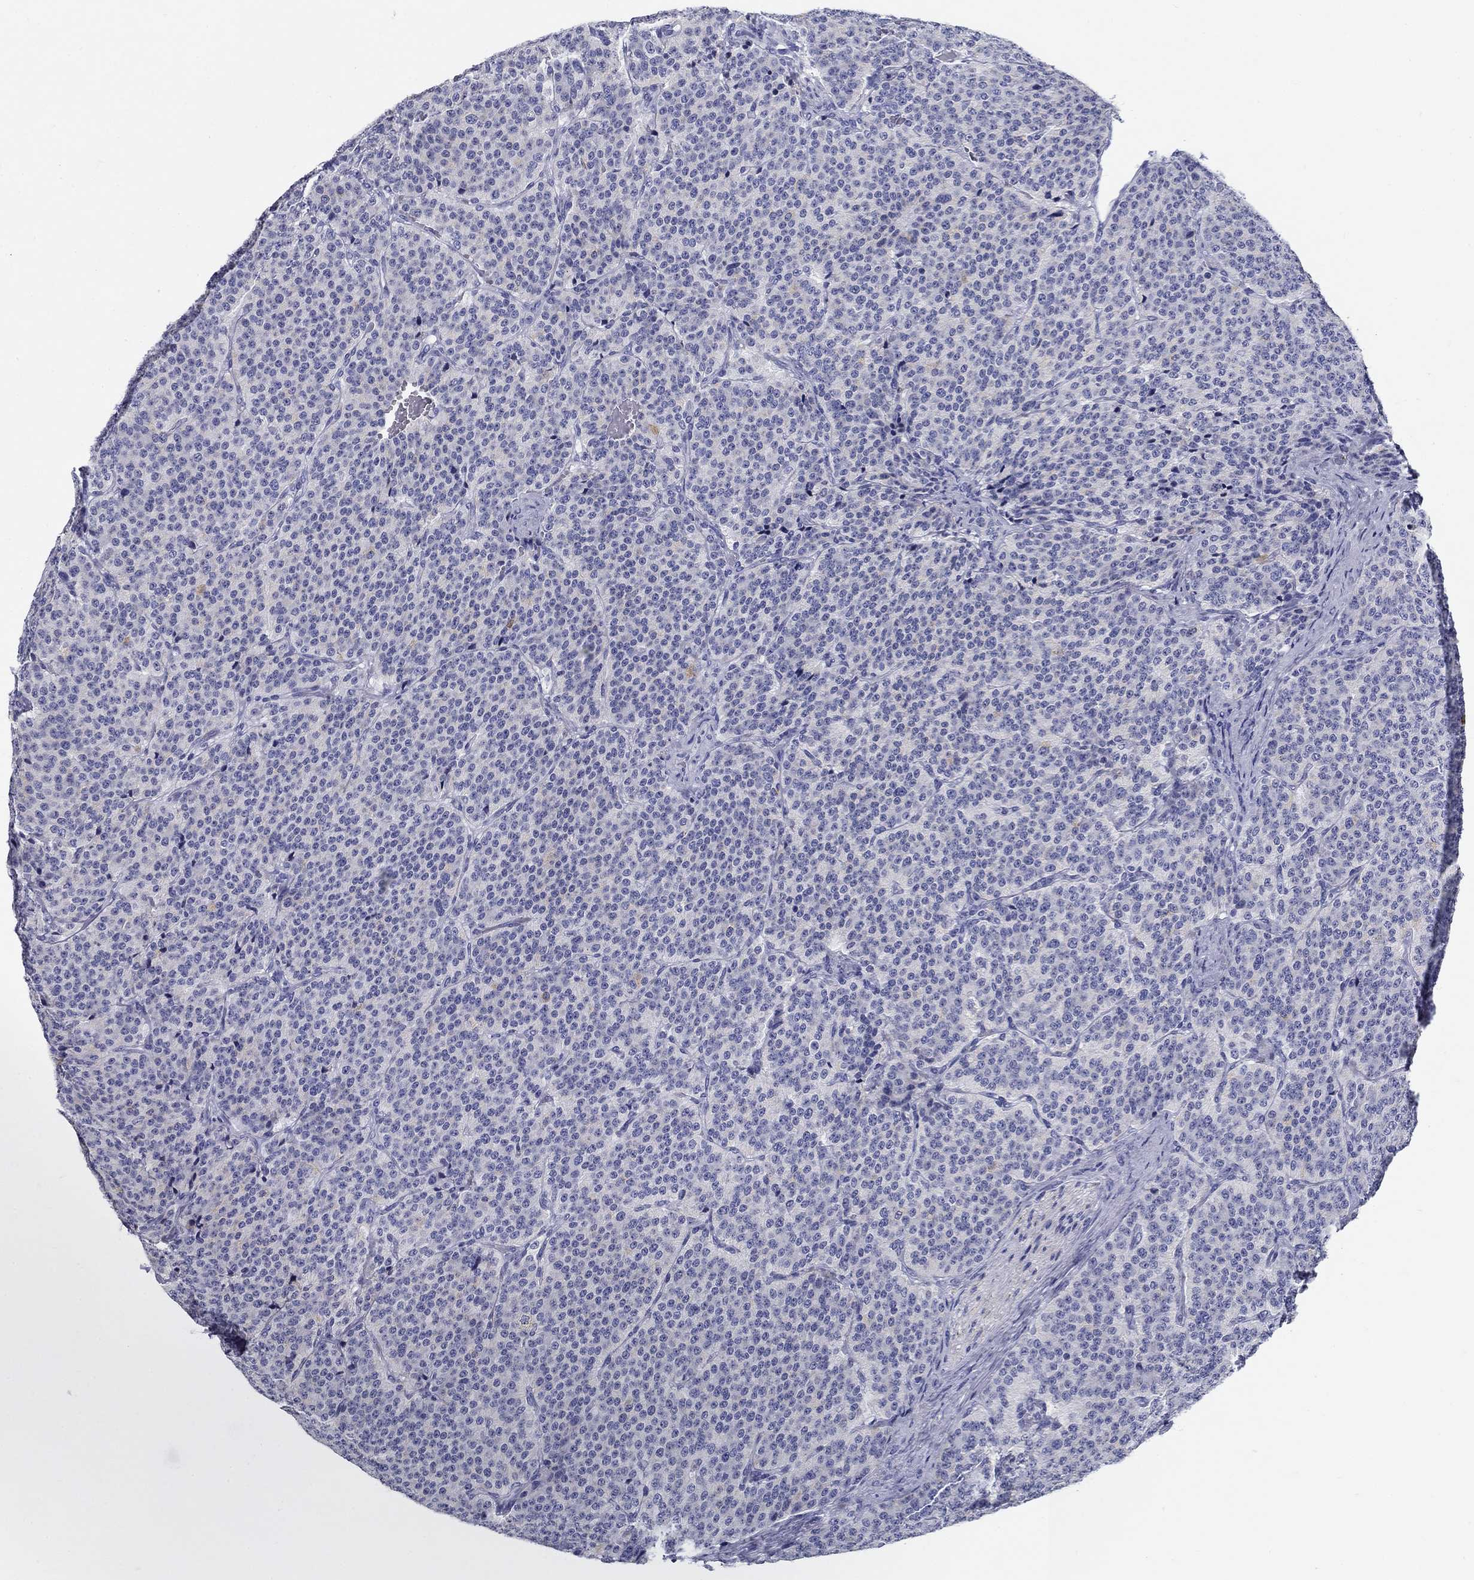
{"staining": {"intensity": "negative", "quantity": "none", "location": "none"}, "tissue": "carcinoid", "cell_type": "Tumor cells", "image_type": "cancer", "snomed": [{"axis": "morphology", "description": "Carcinoid, malignant, NOS"}, {"axis": "topography", "description": "Small intestine"}], "caption": "IHC image of neoplastic tissue: carcinoid (malignant) stained with DAB reveals no significant protein expression in tumor cells. (DAB IHC with hematoxylin counter stain).", "gene": "UPB1", "patient": {"sex": "female", "age": 58}}